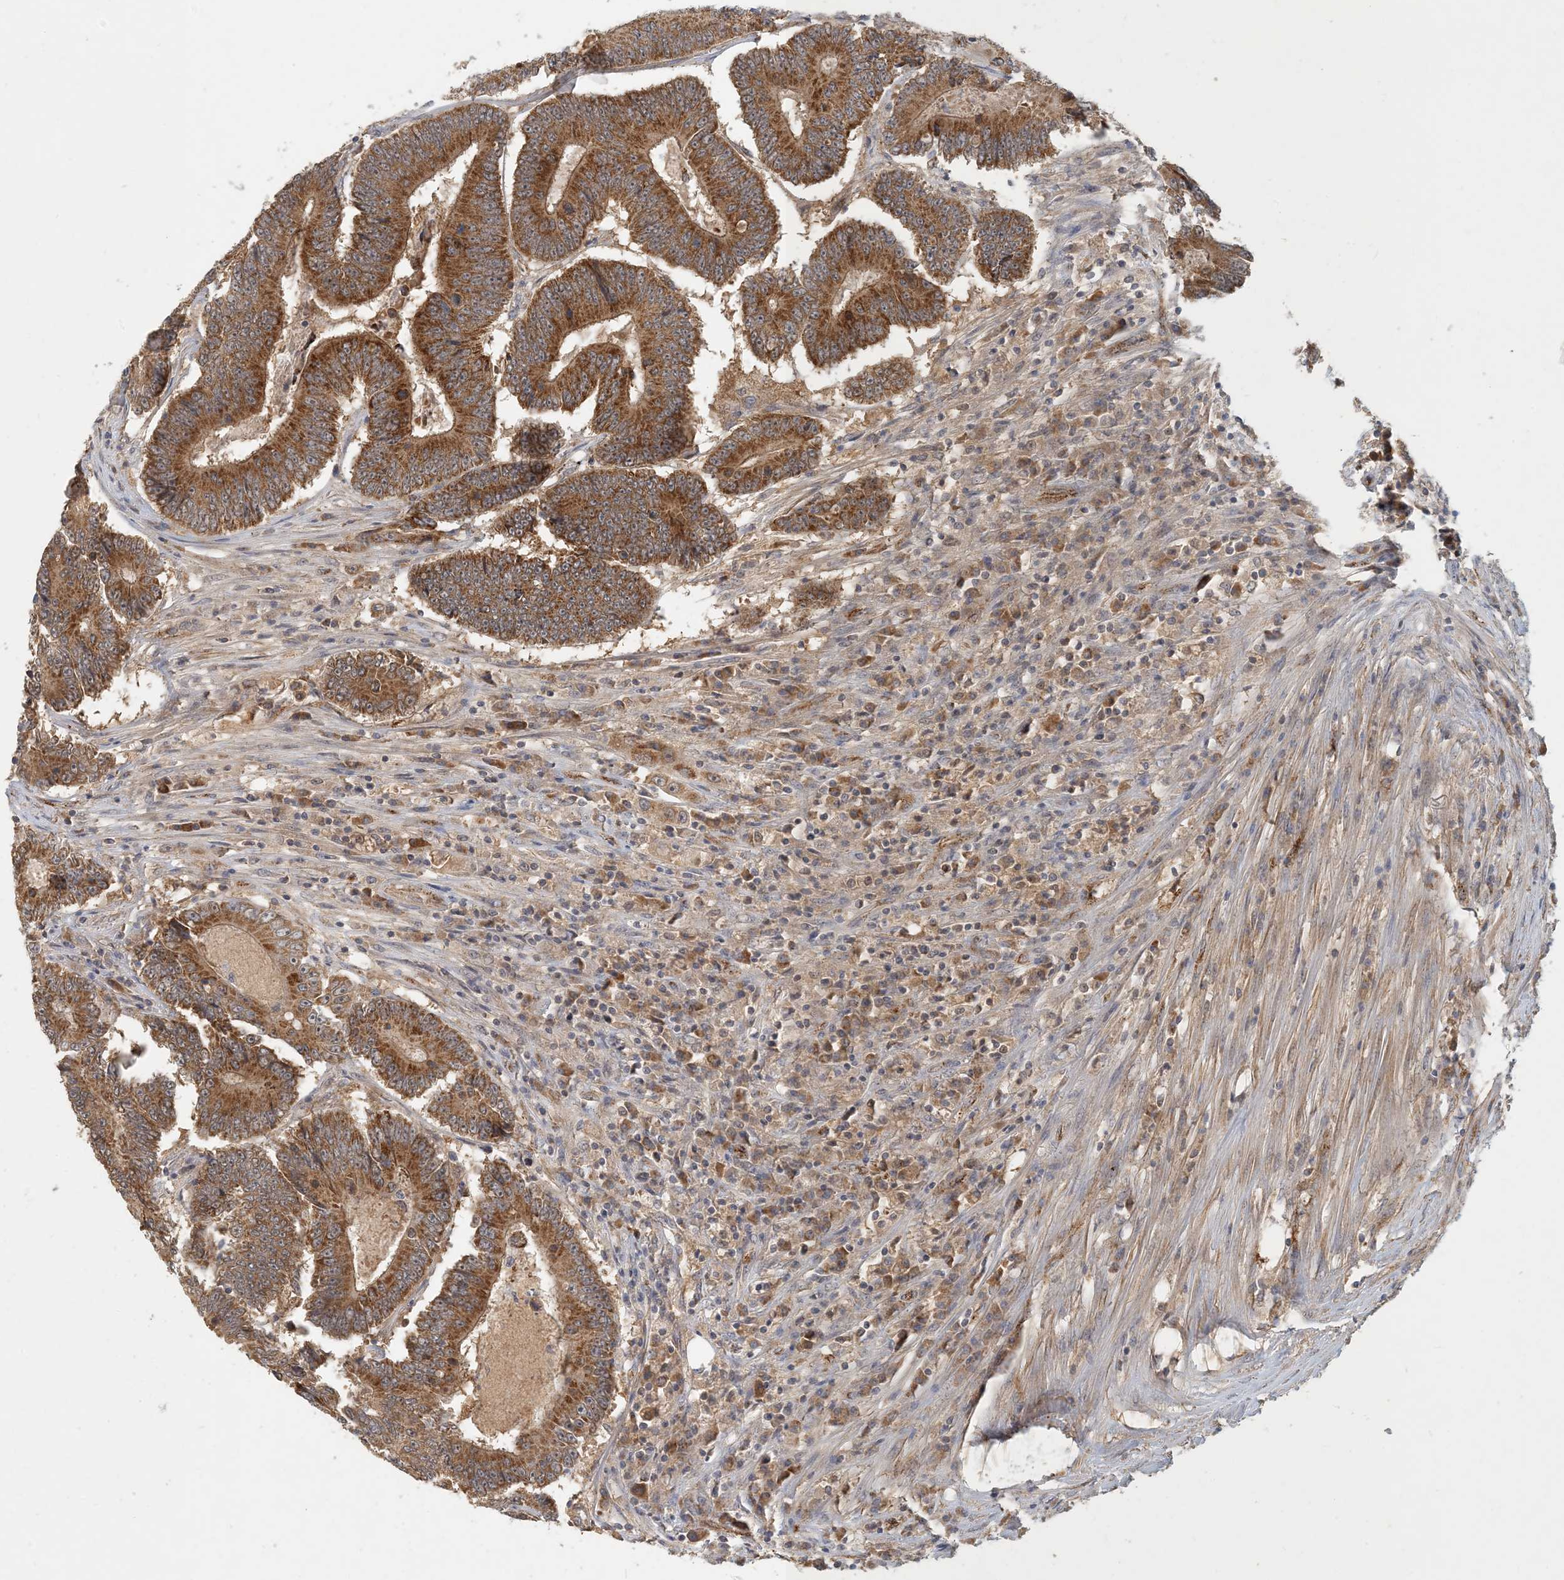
{"staining": {"intensity": "strong", "quantity": ">75%", "location": "cytoplasmic/membranous"}, "tissue": "colorectal cancer", "cell_type": "Tumor cells", "image_type": "cancer", "snomed": [{"axis": "morphology", "description": "Adenocarcinoma, NOS"}, {"axis": "topography", "description": "Colon"}], "caption": "The immunohistochemical stain highlights strong cytoplasmic/membranous positivity in tumor cells of colorectal cancer tissue. (DAB (3,3'-diaminobenzidine) IHC, brown staining for protein, blue staining for nuclei).", "gene": "ZBTB3", "patient": {"sex": "male", "age": 83}}